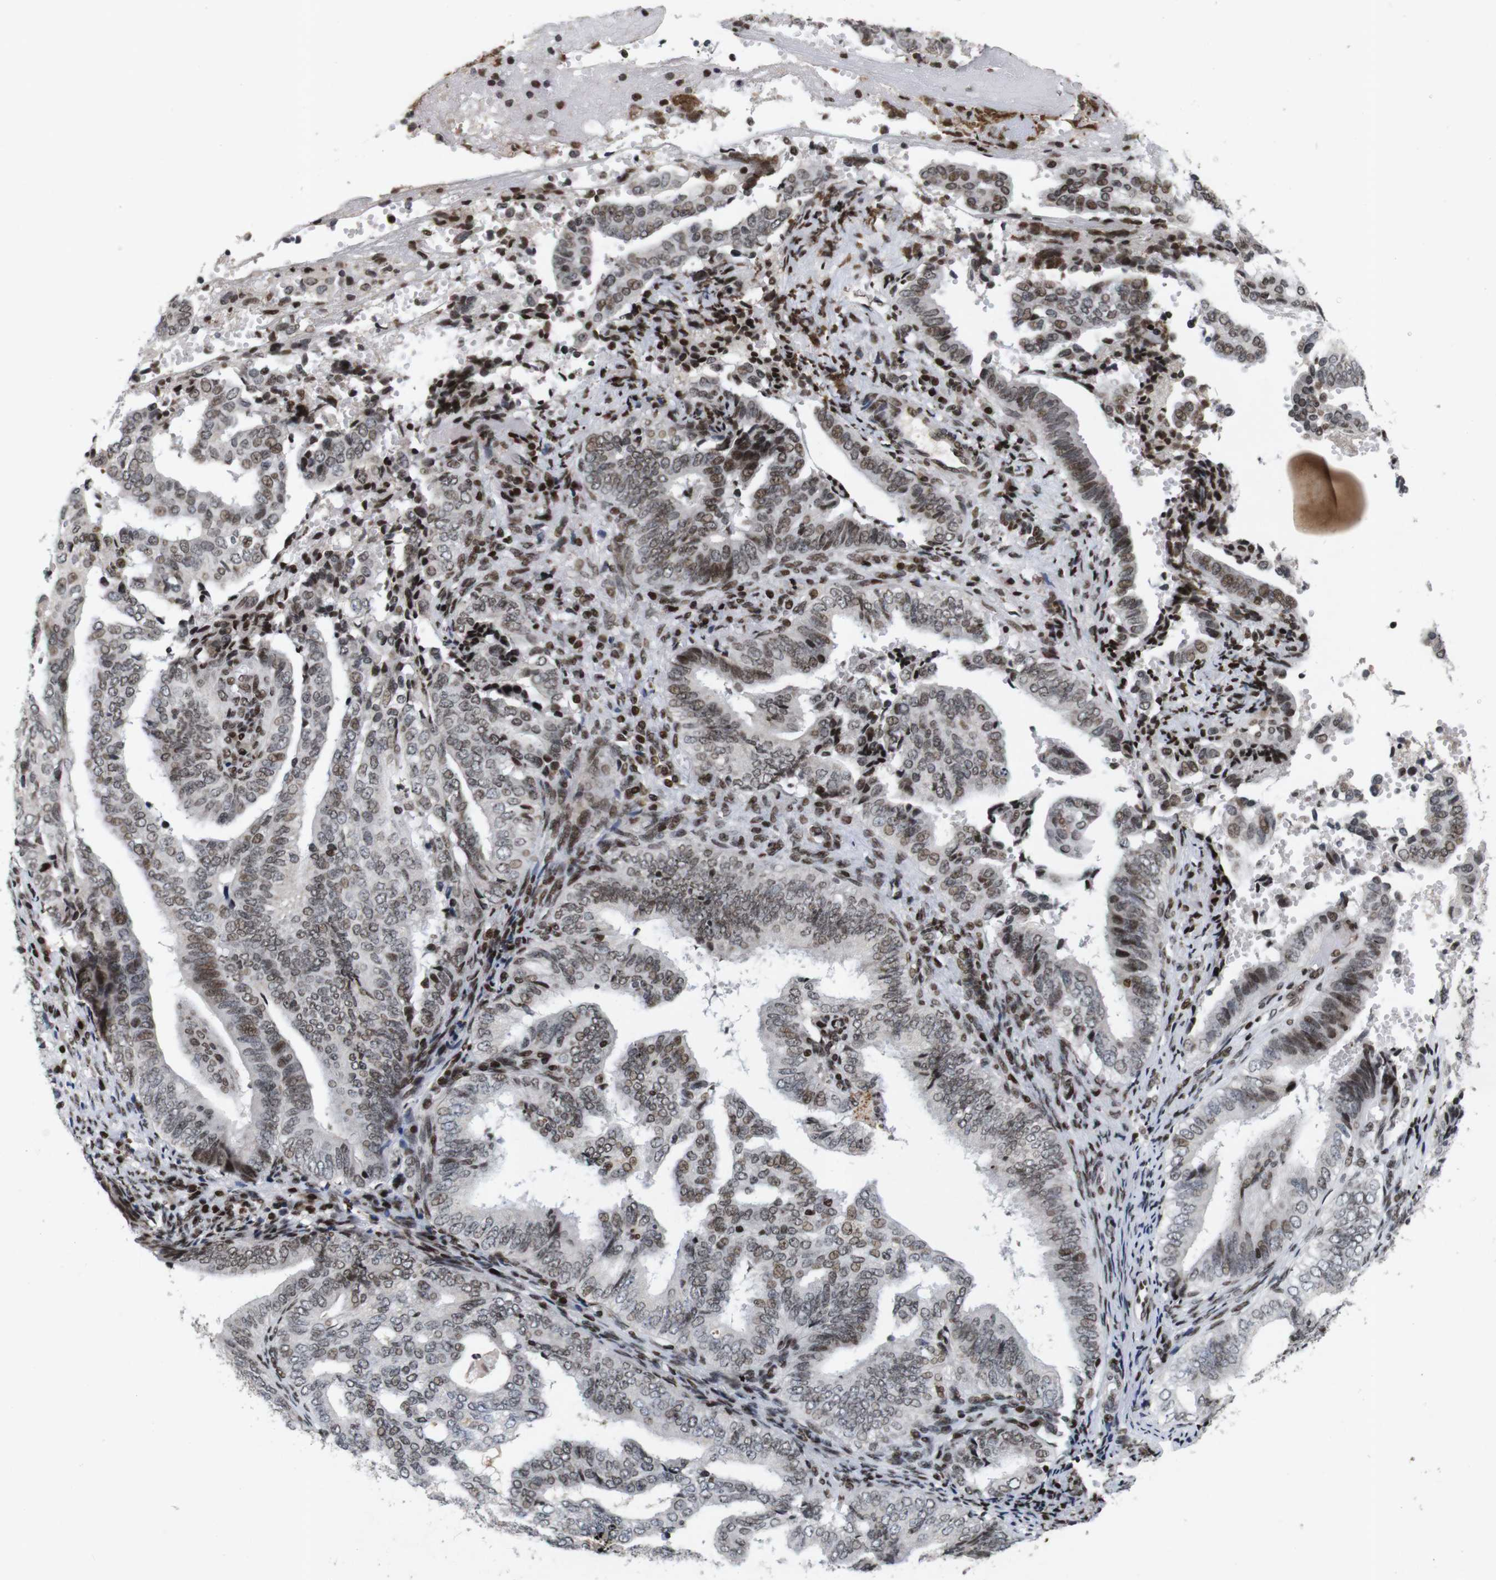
{"staining": {"intensity": "moderate", "quantity": "25%-75%", "location": "nuclear"}, "tissue": "endometrial cancer", "cell_type": "Tumor cells", "image_type": "cancer", "snomed": [{"axis": "morphology", "description": "Adenocarcinoma, NOS"}, {"axis": "topography", "description": "Endometrium"}], "caption": "Moderate nuclear protein positivity is appreciated in approximately 25%-75% of tumor cells in endometrial adenocarcinoma.", "gene": "MAGEH1", "patient": {"sex": "female", "age": 58}}